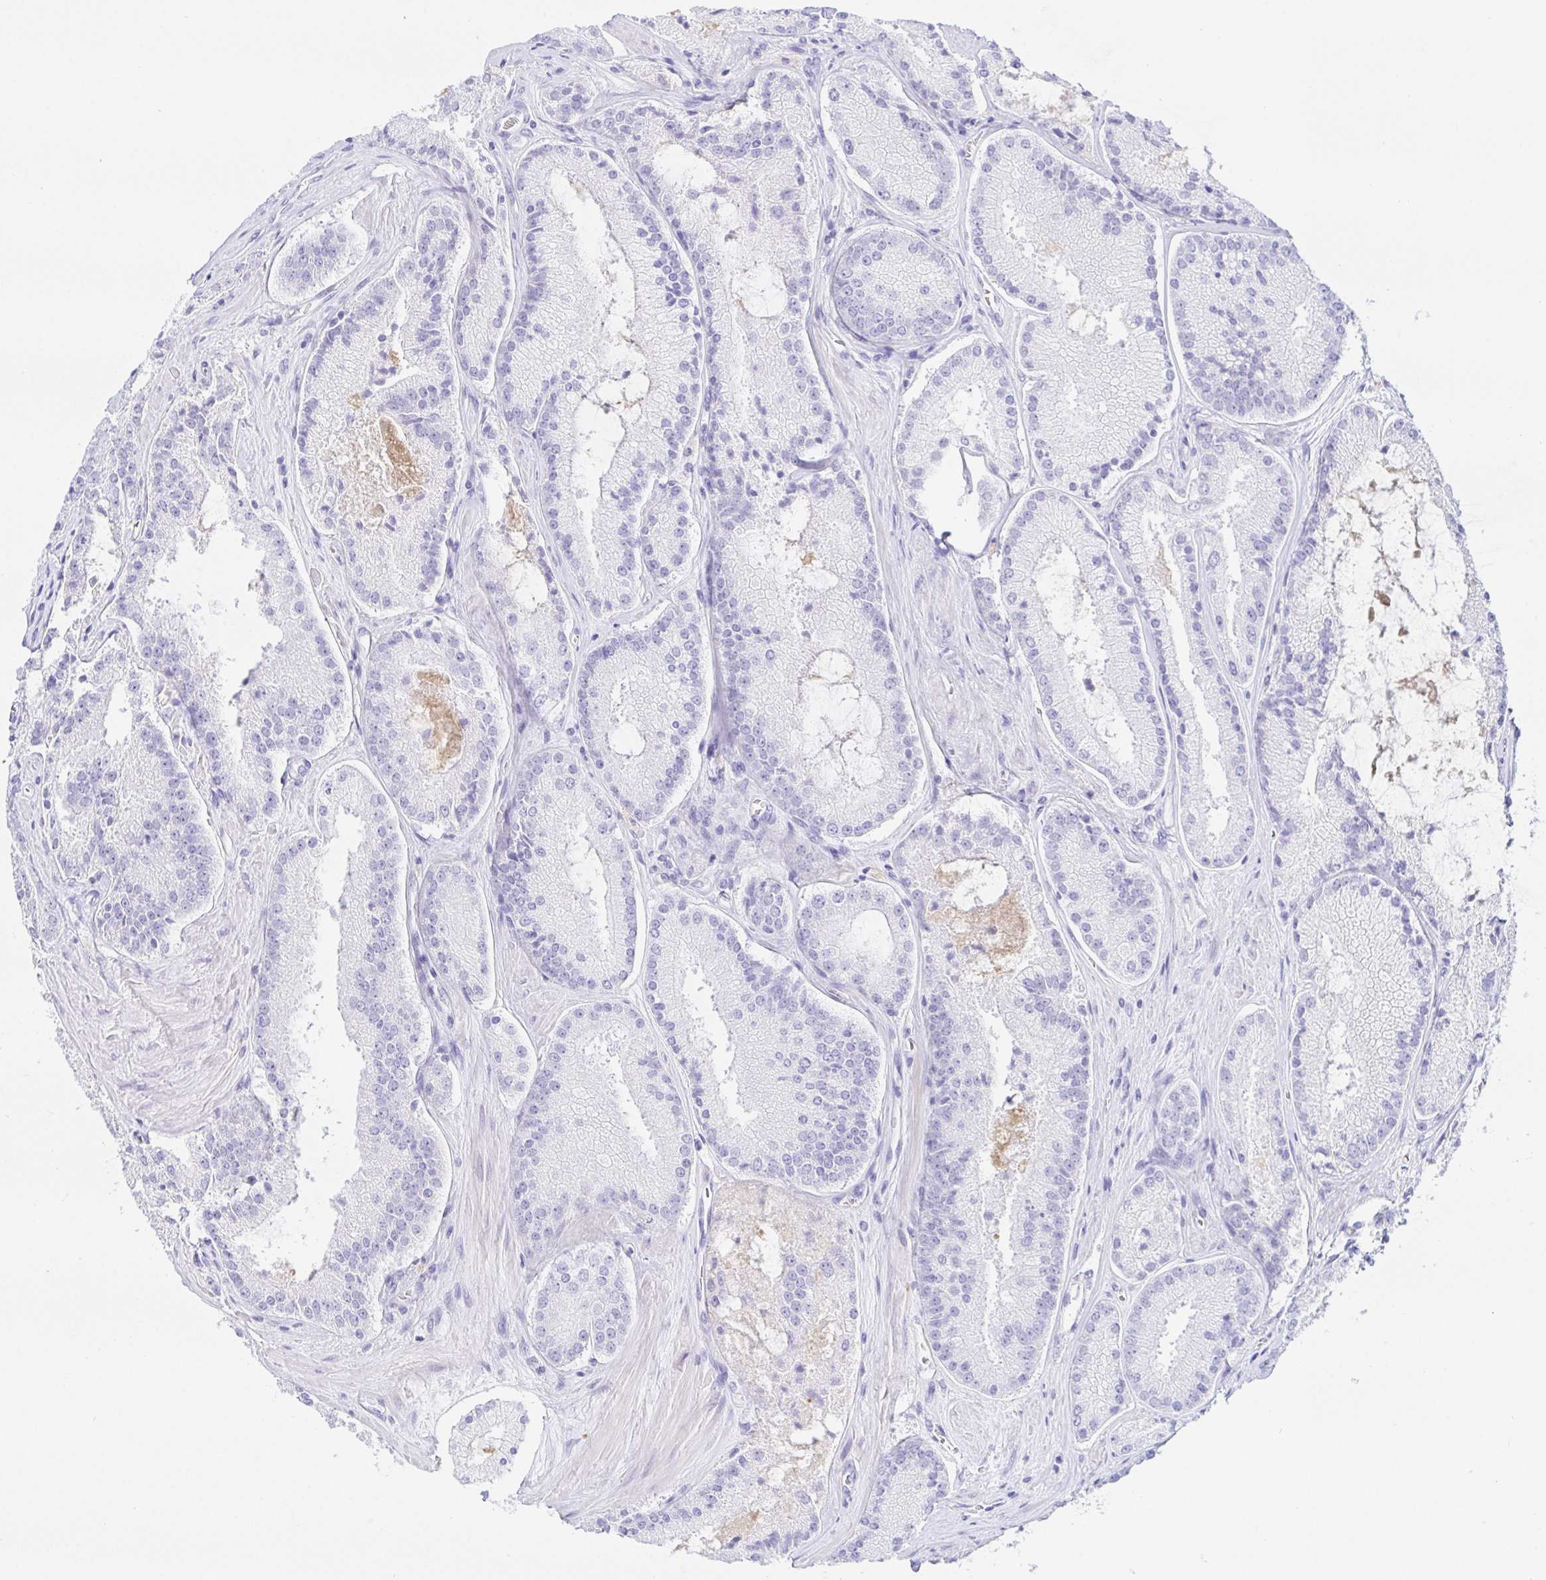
{"staining": {"intensity": "negative", "quantity": "none", "location": "none"}, "tissue": "prostate cancer", "cell_type": "Tumor cells", "image_type": "cancer", "snomed": [{"axis": "morphology", "description": "Adenocarcinoma, High grade"}, {"axis": "topography", "description": "Prostate"}], "caption": "IHC image of prostate cancer stained for a protein (brown), which displays no positivity in tumor cells.", "gene": "PAX8", "patient": {"sex": "male", "age": 73}}